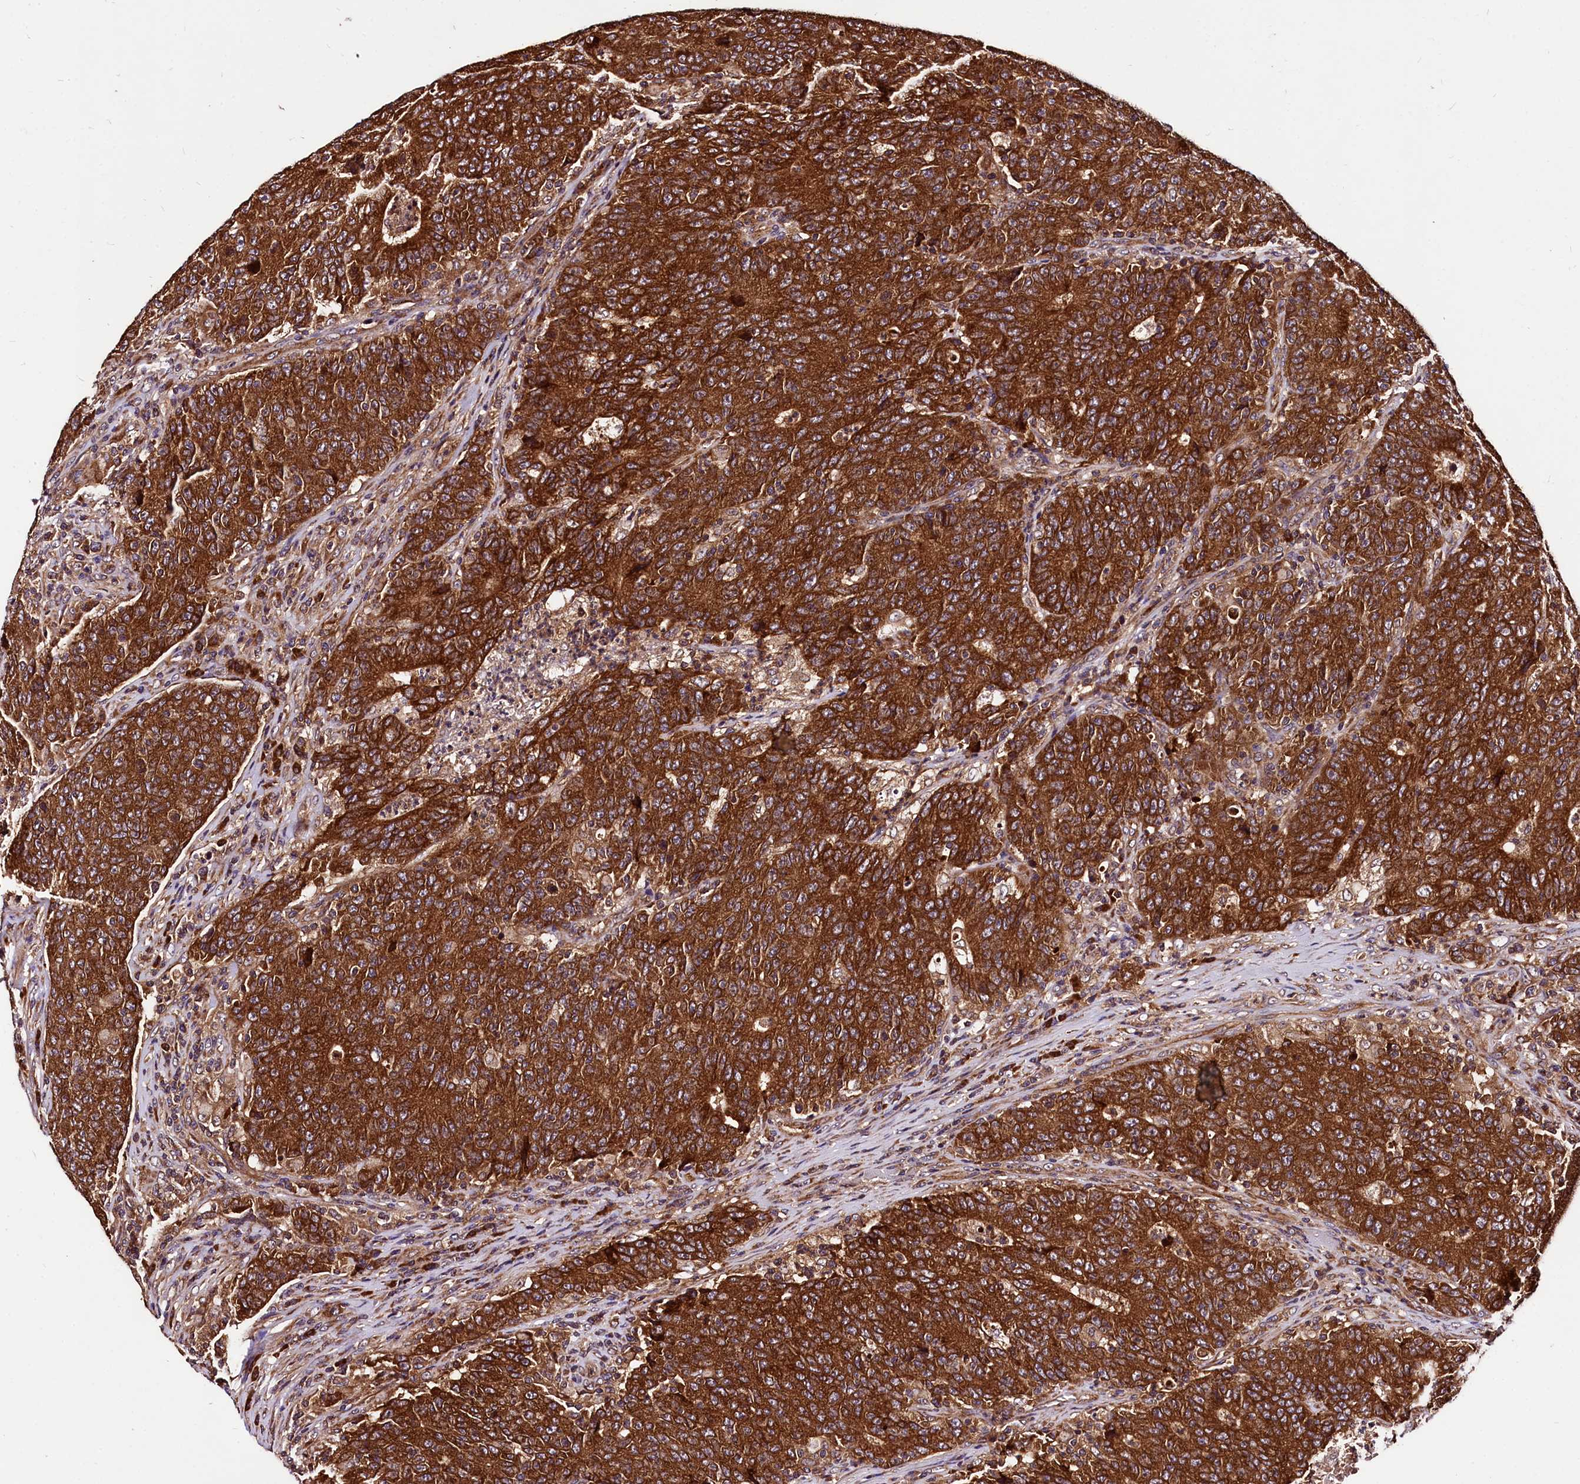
{"staining": {"intensity": "strong", "quantity": ">75%", "location": "cytoplasmic/membranous"}, "tissue": "colorectal cancer", "cell_type": "Tumor cells", "image_type": "cancer", "snomed": [{"axis": "morphology", "description": "Adenocarcinoma, NOS"}, {"axis": "topography", "description": "Colon"}], "caption": "Immunohistochemical staining of colorectal cancer (adenocarcinoma) demonstrates high levels of strong cytoplasmic/membranous expression in approximately >75% of tumor cells. (brown staining indicates protein expression, while blue staining denotes nuclei).", "gene": "LRSAM1", "patient": {"sex": "female", "age": 75}}